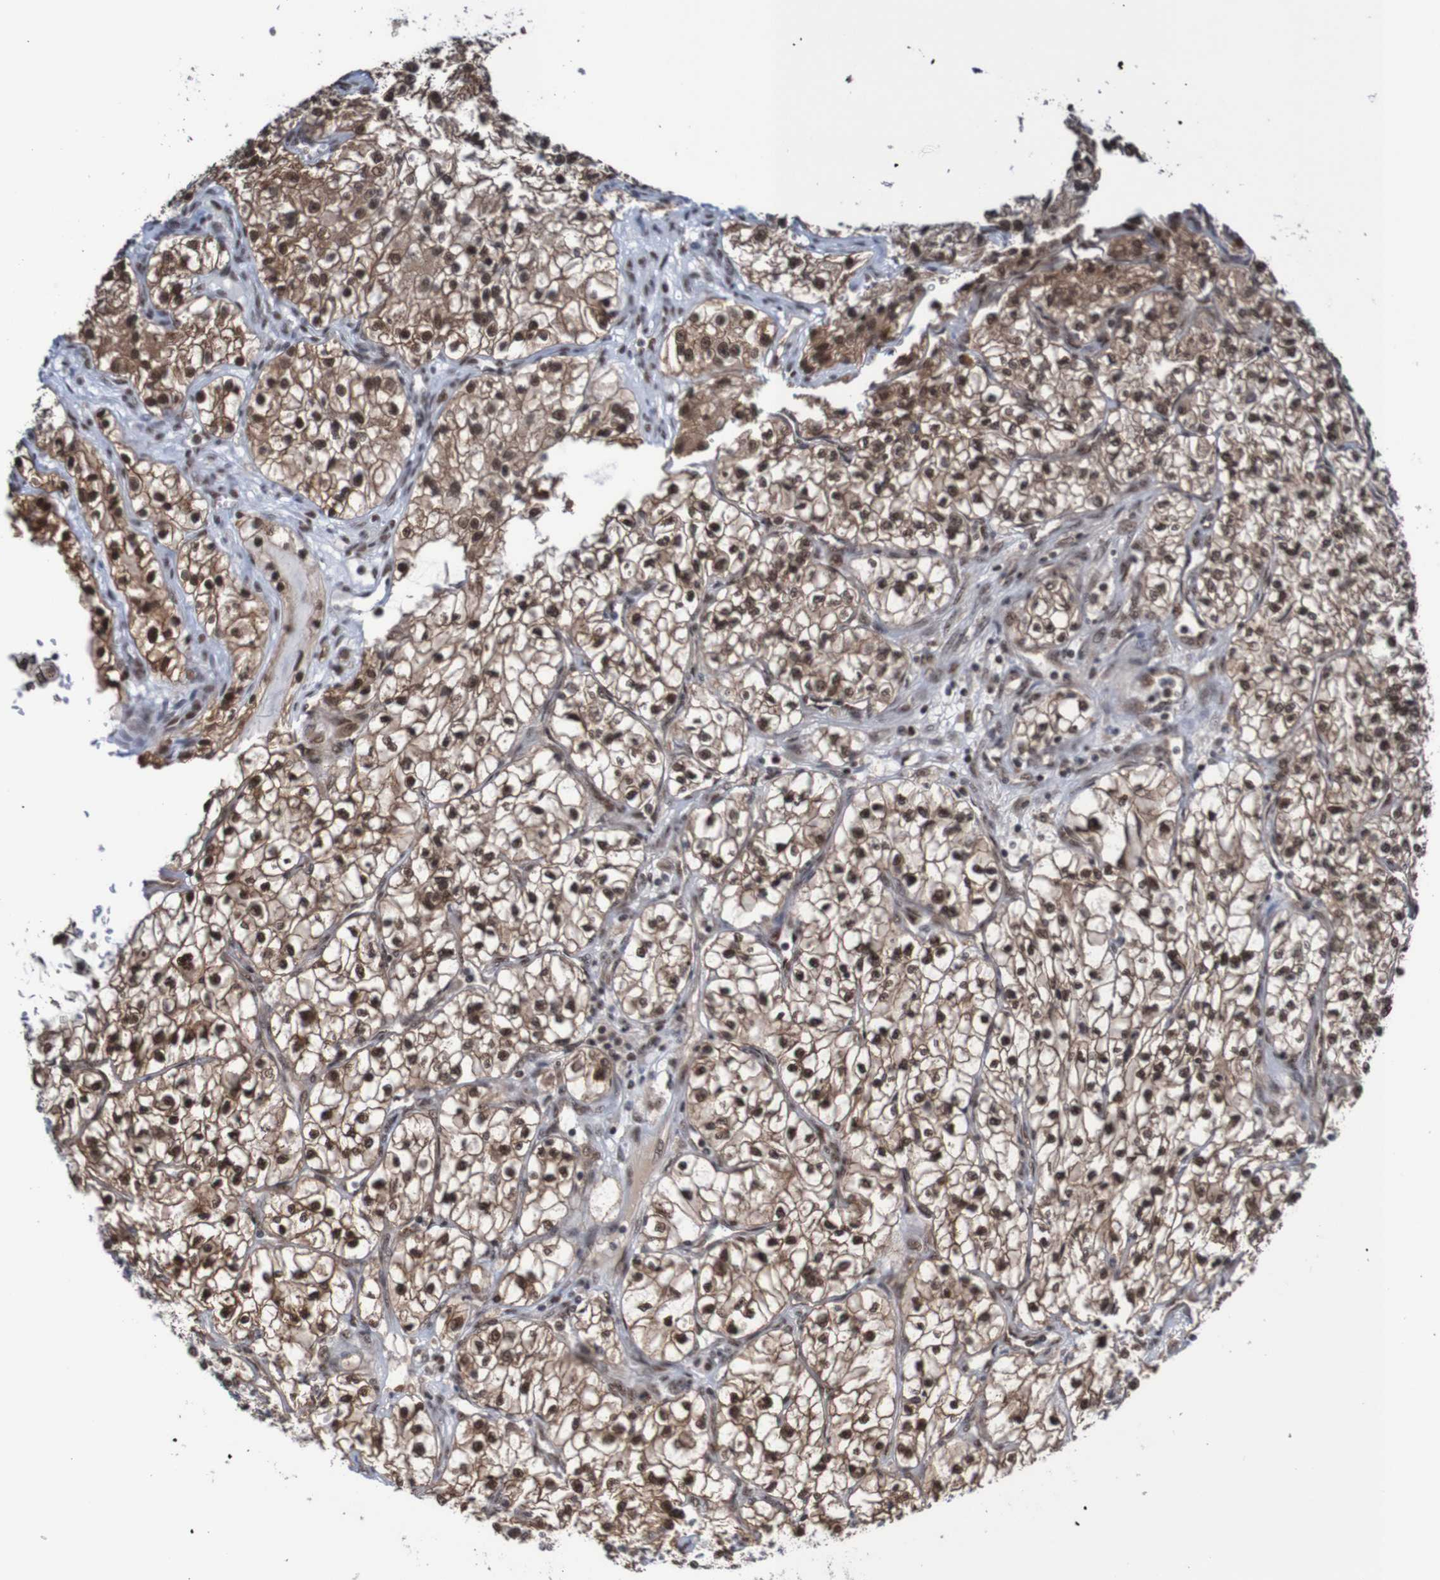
{"staining": {"intensity": "strong", "quantity": ">75%", "location": "cytoplasmic/membranous,nuclear"}, "tissue": "renal cancer", "cell_type": "Tumor cells", "image_type": "cancer", "snomed": [{"axis": "morphology", "description": "Adenocarcinoma, NOS"}, {"axis": "topography", "description": "Kidney"}], "caption": "High-power microscopy captured an immunohistochemistry (IHC) image of renal adenocarcinoma, revealing strong cytoplasmic/membranous and nuclear staining in about >75% of tumor cells.", "gene": "CDC5L", "patient": {"sex": "female", "age": 57}}